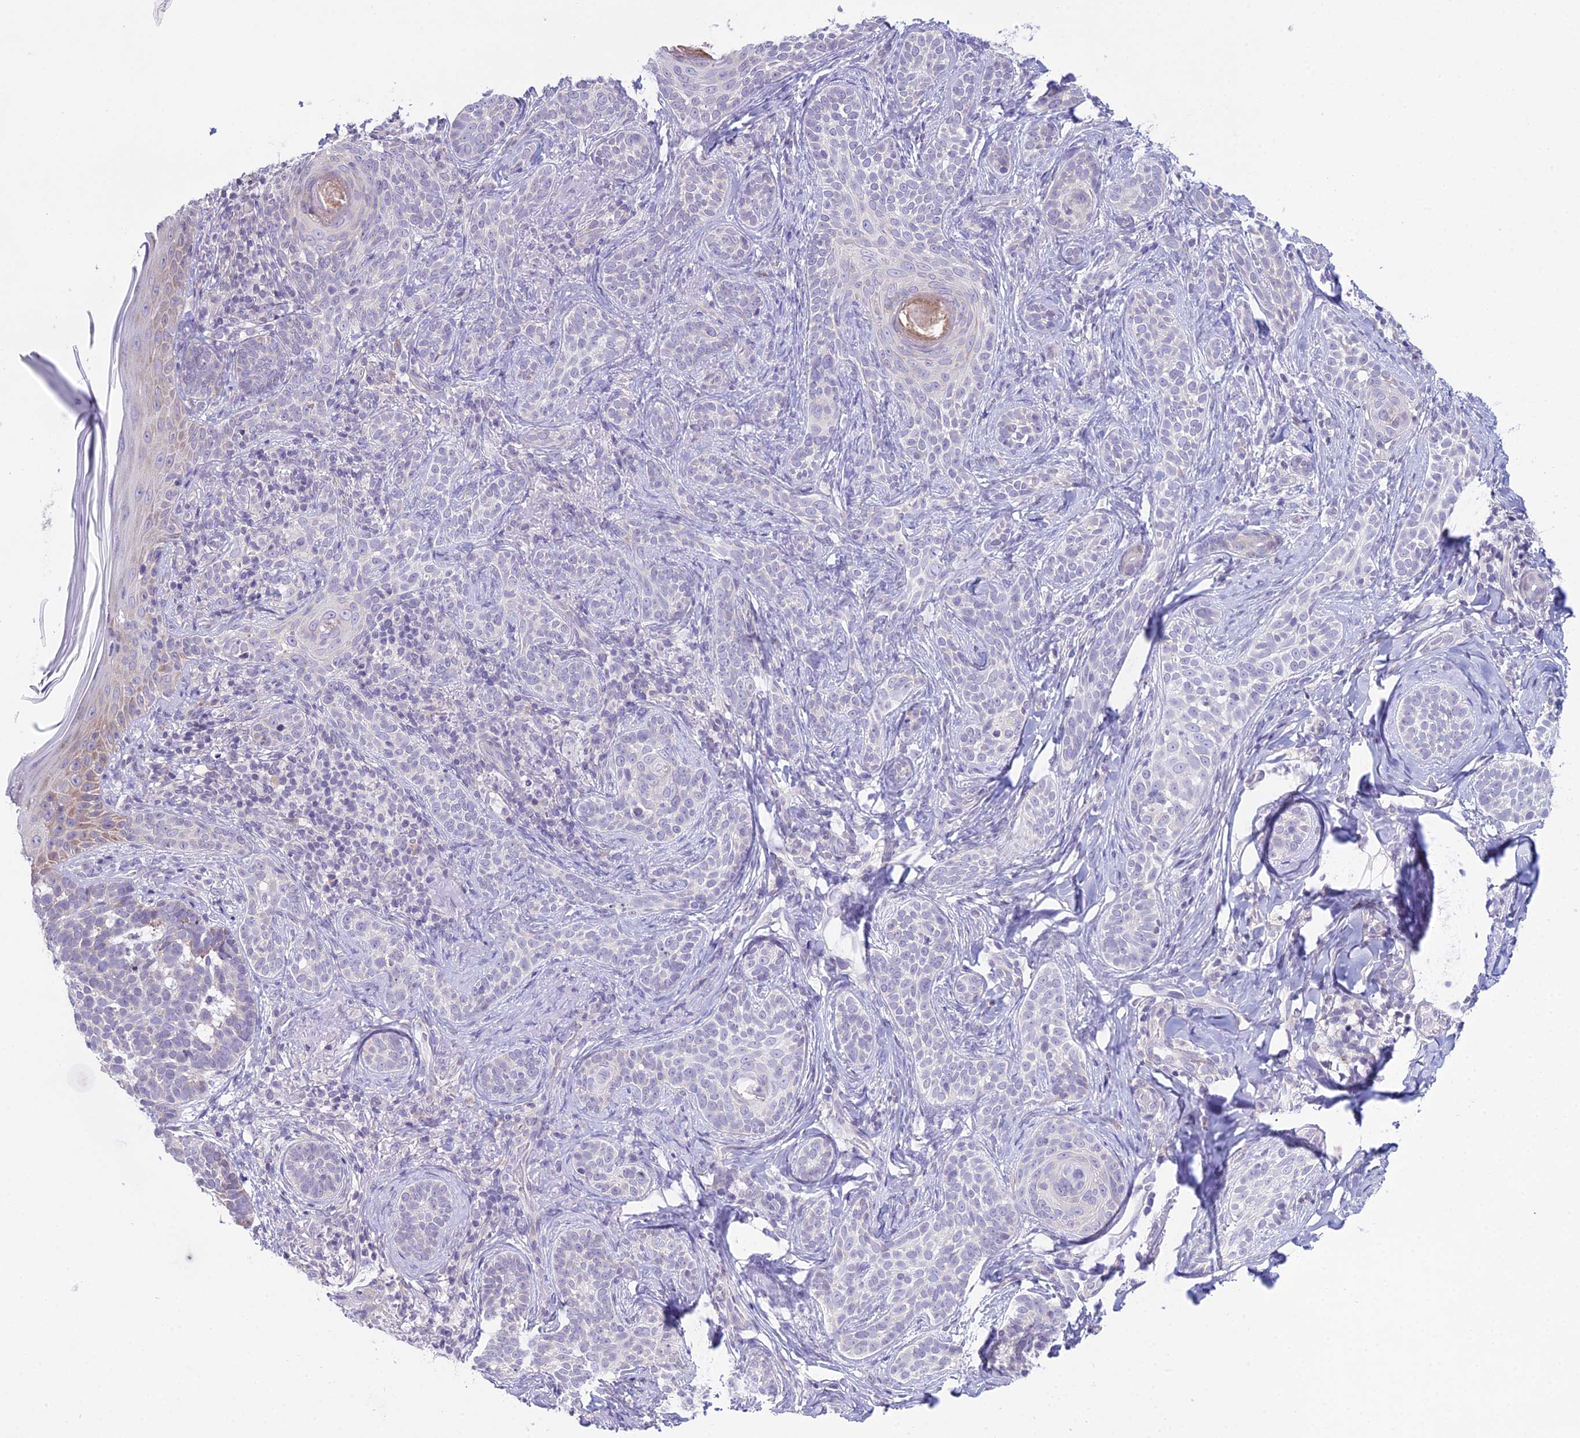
{"staining": {"intensity": "negative", "quantity": "none", "location": "none"}, "tissue": "skin cancer", "cell_type": "Tumor cells", "image_type": "cancer", "snomed": [{"axis": "morphology", "description": "Basal cell carcinoma"}, {"axis": "topography", "description": "Skin"}], "caption": "The immunohistochemistry (IHC) image has no significant expression in tumor cells of skin basal cell carcinoma tissue.", "gene": "RPS26", "patient": {"sex": "male", "age": 71}}